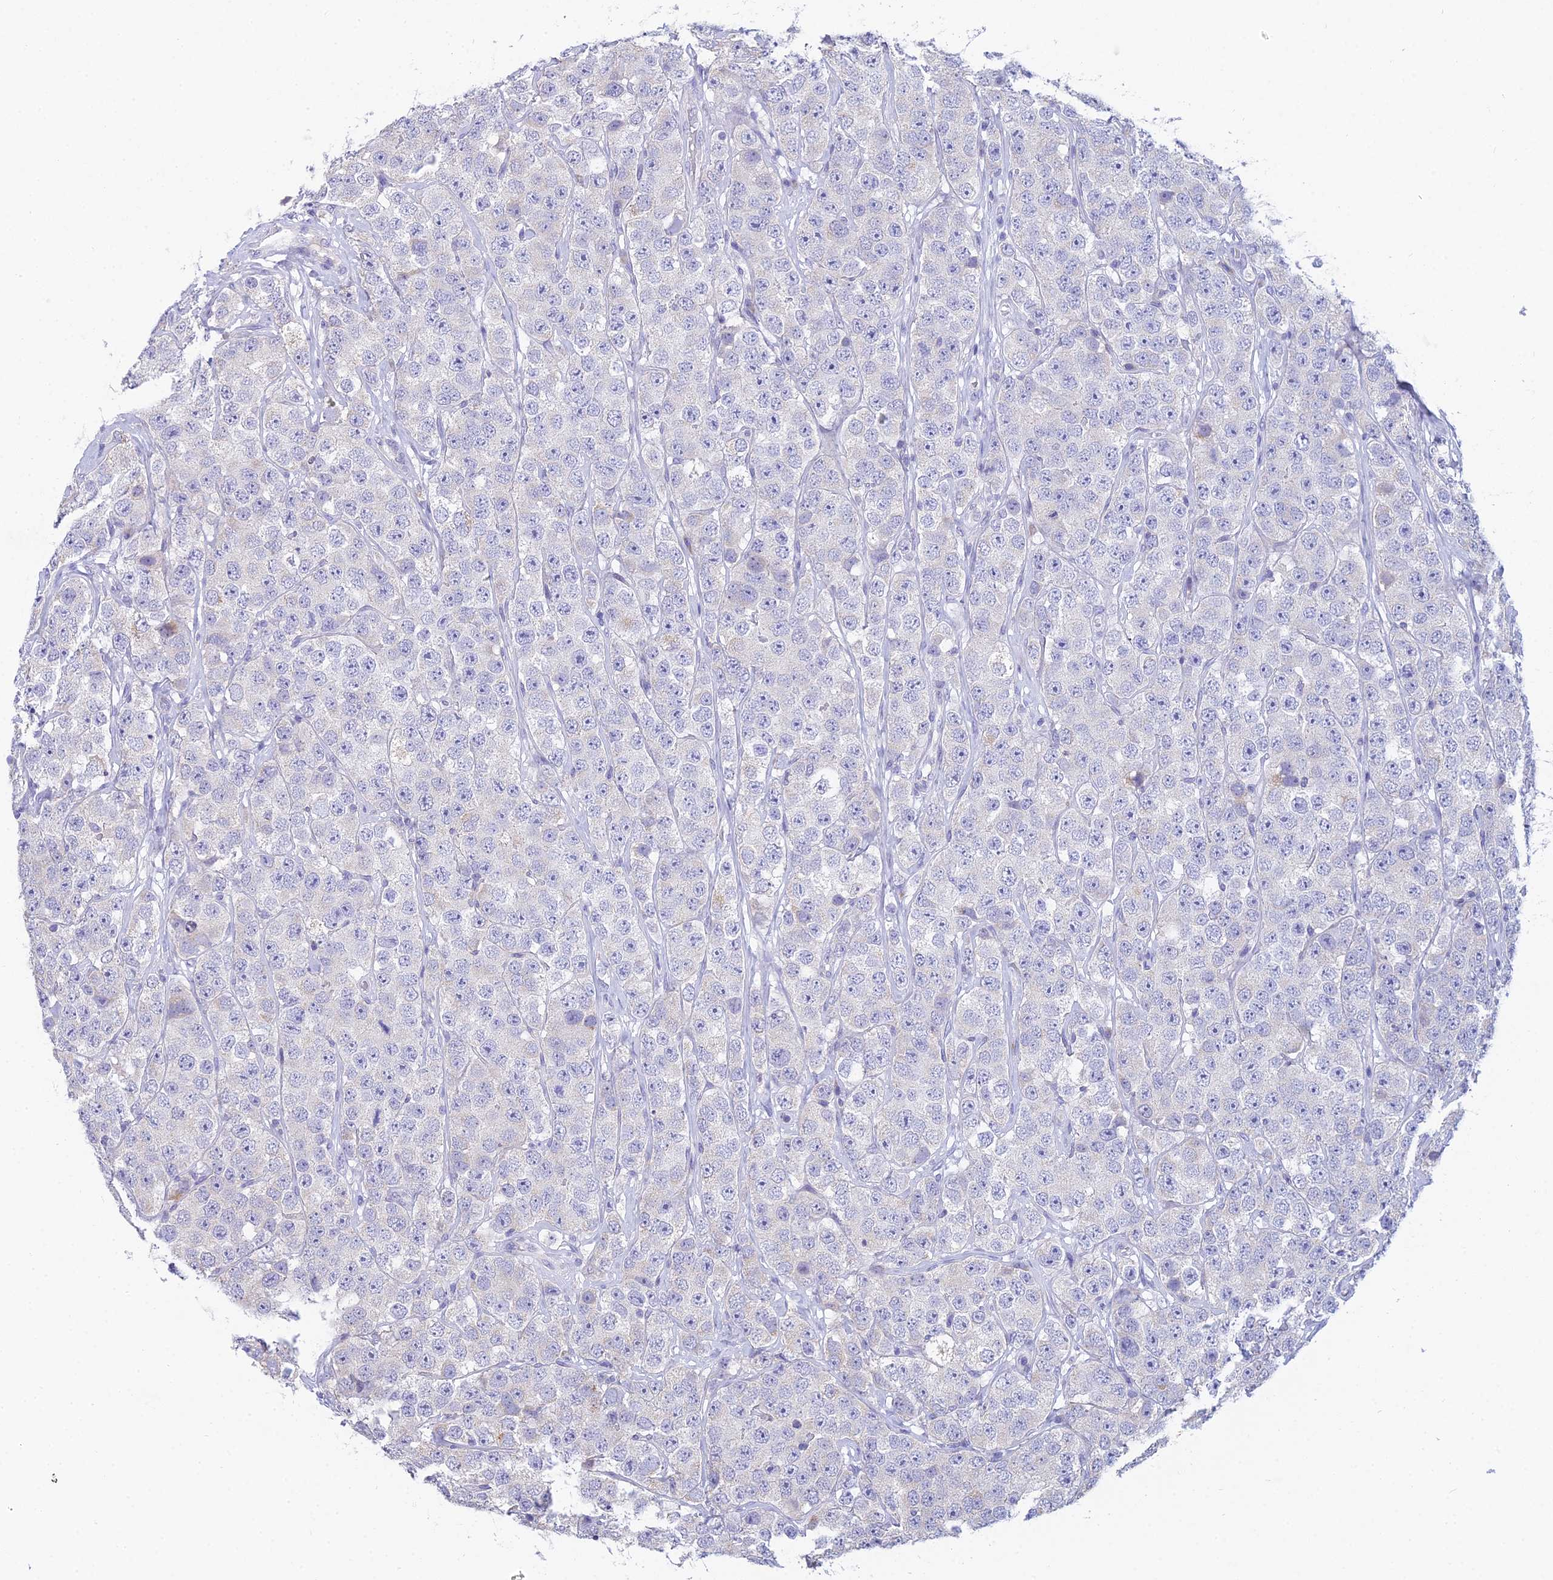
{"staining": {"intensity": "negative", "quantity": "none", "location": "none"}, "tissue": "testis cancer", "cell_type": "Tumor cells", "image_type": "cancer", "snomed": [{"axis": "morphology", "description": "Seminoma, NOS"}, {"axis": "topography", "description": "Testis"}], "caption": "IHC of testis seminoma shows no staining in tumor cells.", "gene": "CFAP206", "patient": {"sex": "male", "age": 28}}